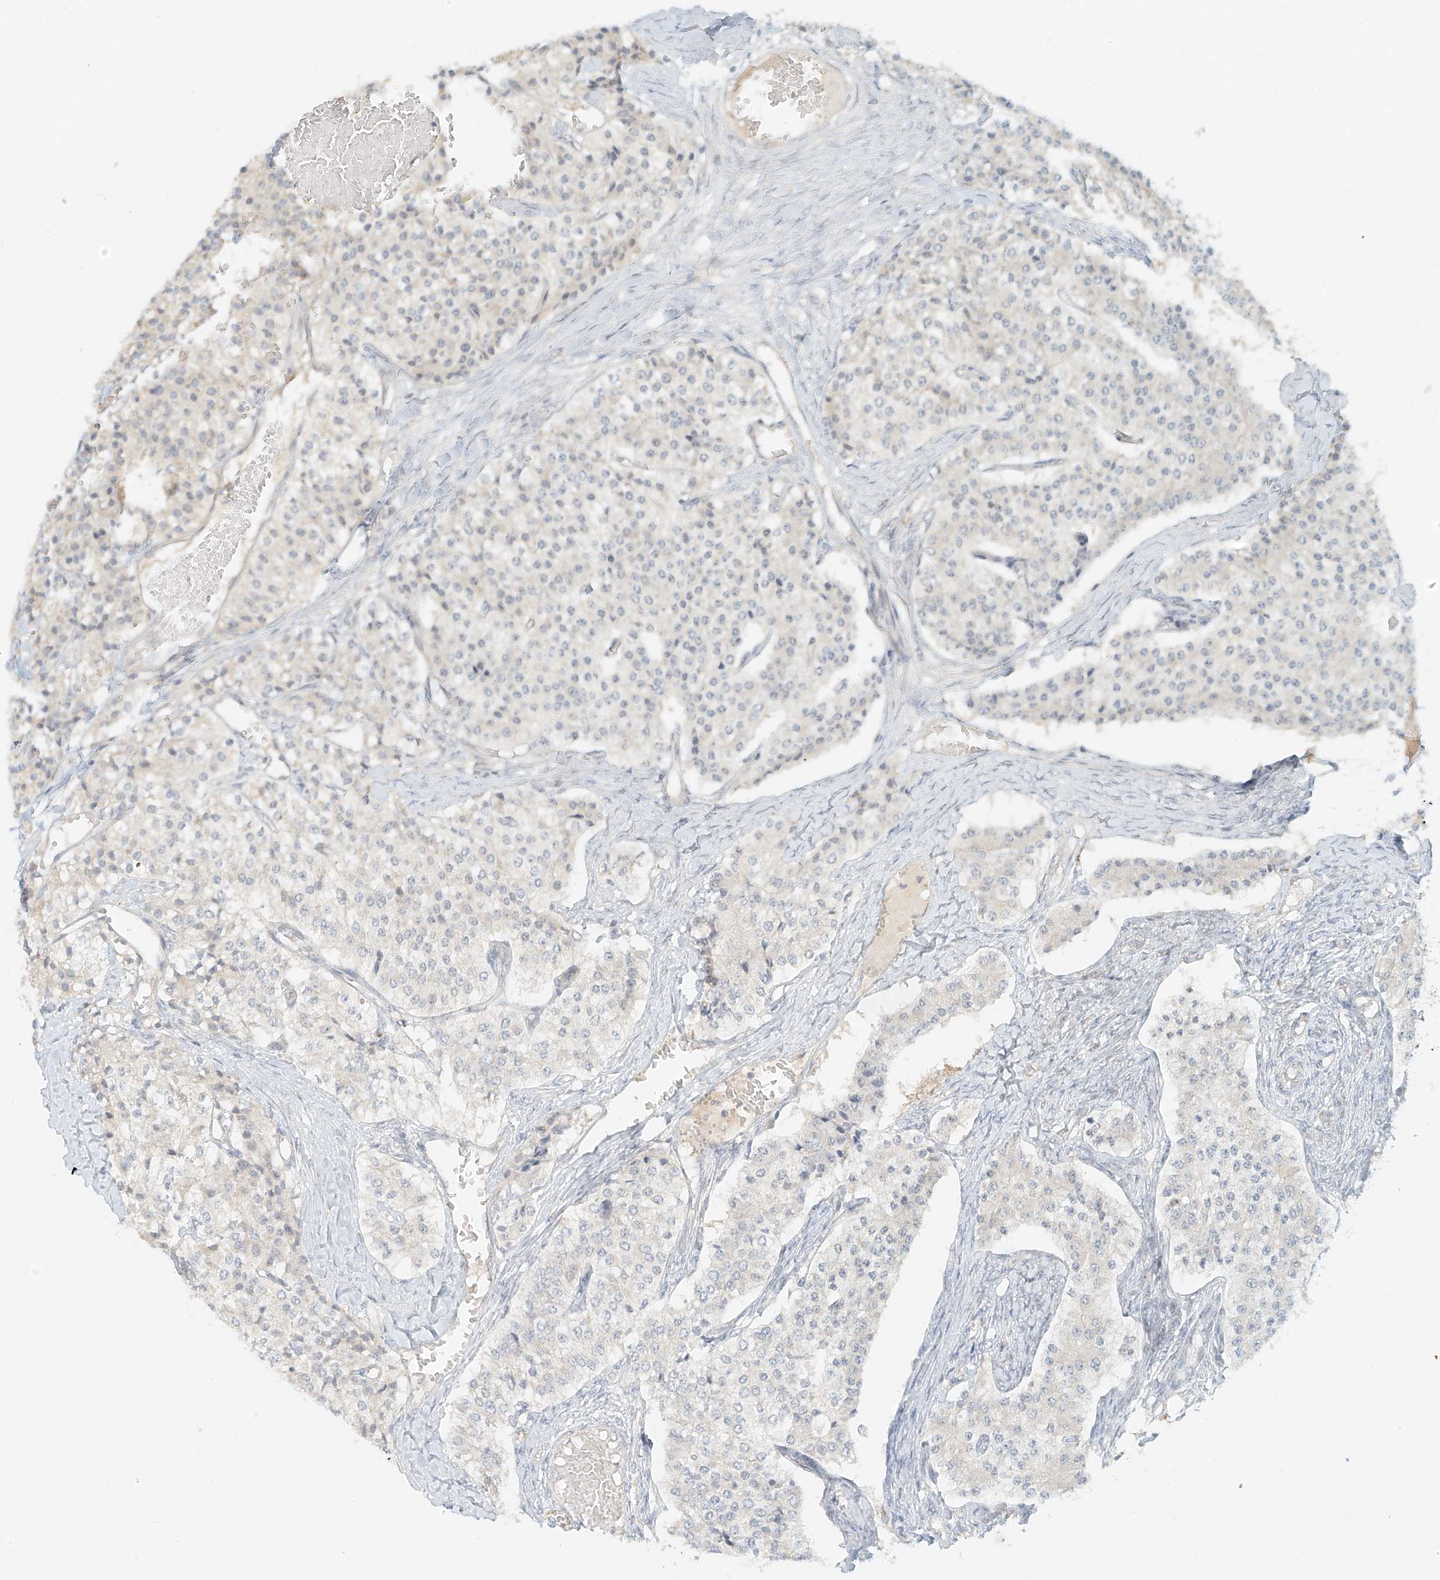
{"staining": {"intensity": "negative", "quantity": "none", "location": "none"}, "tissue": "carcinoid", "cell_type": "Tumor cells", "image_type": "cancer", "snomed": [{"axis": "morphology", "description": "Carcinoid, malignant, NOS"}, {"axis": "topography", "description": "Colon"}], "caption": "DAB immunohistochemical staining of carcinoid shows no significant positivity in tumor cells.", "gene": "MIPEP", "patient": {"sex": "female", "age": 52}}